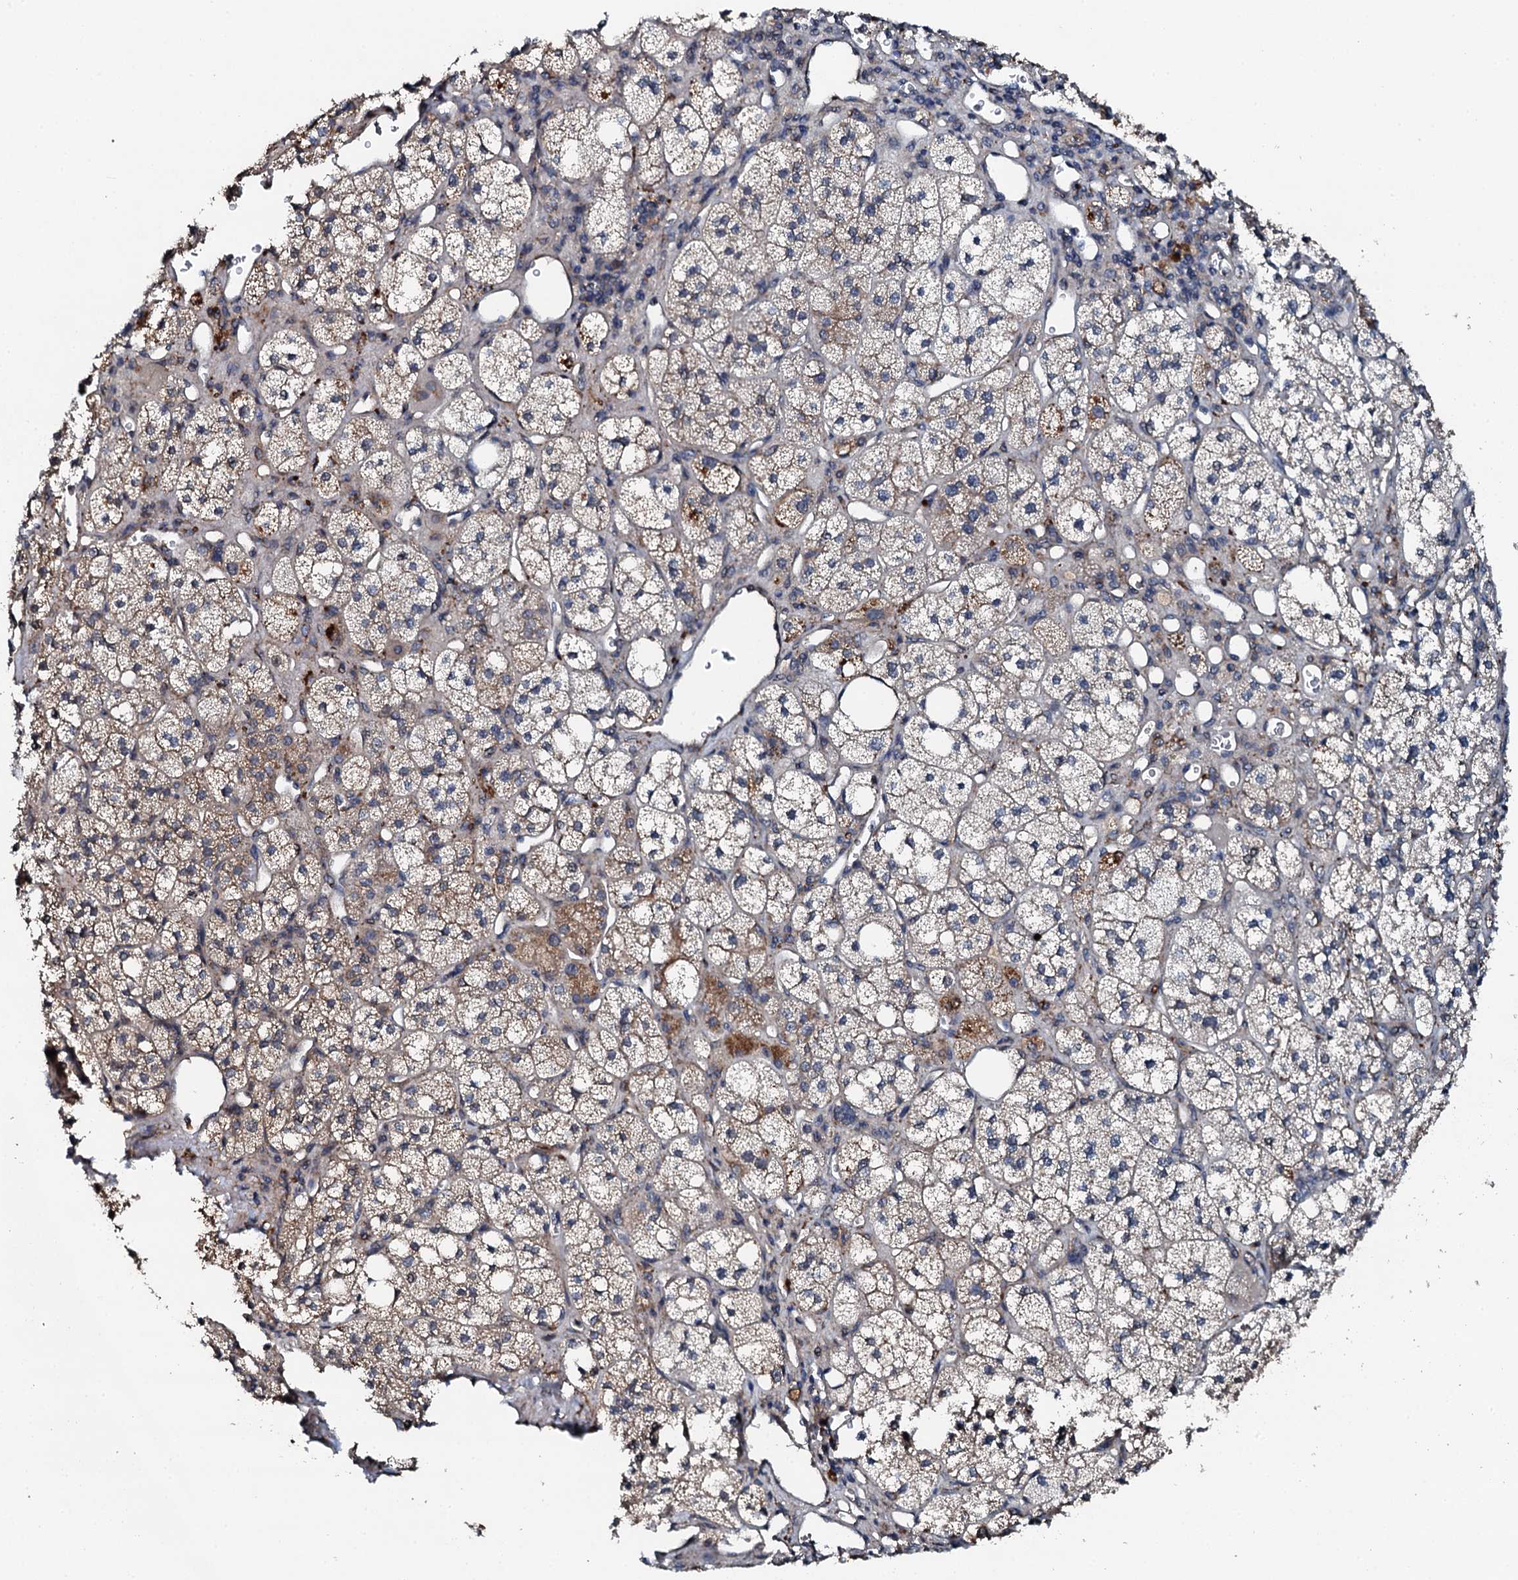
{"staining": {"intensity": "moderate", "quantity": ">75%", "location": "cytoplasmic/membranous,nuclear"}, "tissue": "adrenal gland", "cell_type": "Glandular cells", "image_type": "normal", "snomed": [{"axis": "morphology", "description": "Normal tissue, NOS"}, {"axis": "topography", "description": "Adrenal gland"}], "caption": "The photomicrograph reveals immunohistochemical staining of benign adrenal gland. There is moderate cytoplasmic/membranous,nuclear positivity is identified in approximately >75% of glandular cells.", "gene": "FLYWCH1", "patient": {"sex": "male", "age": 61}}